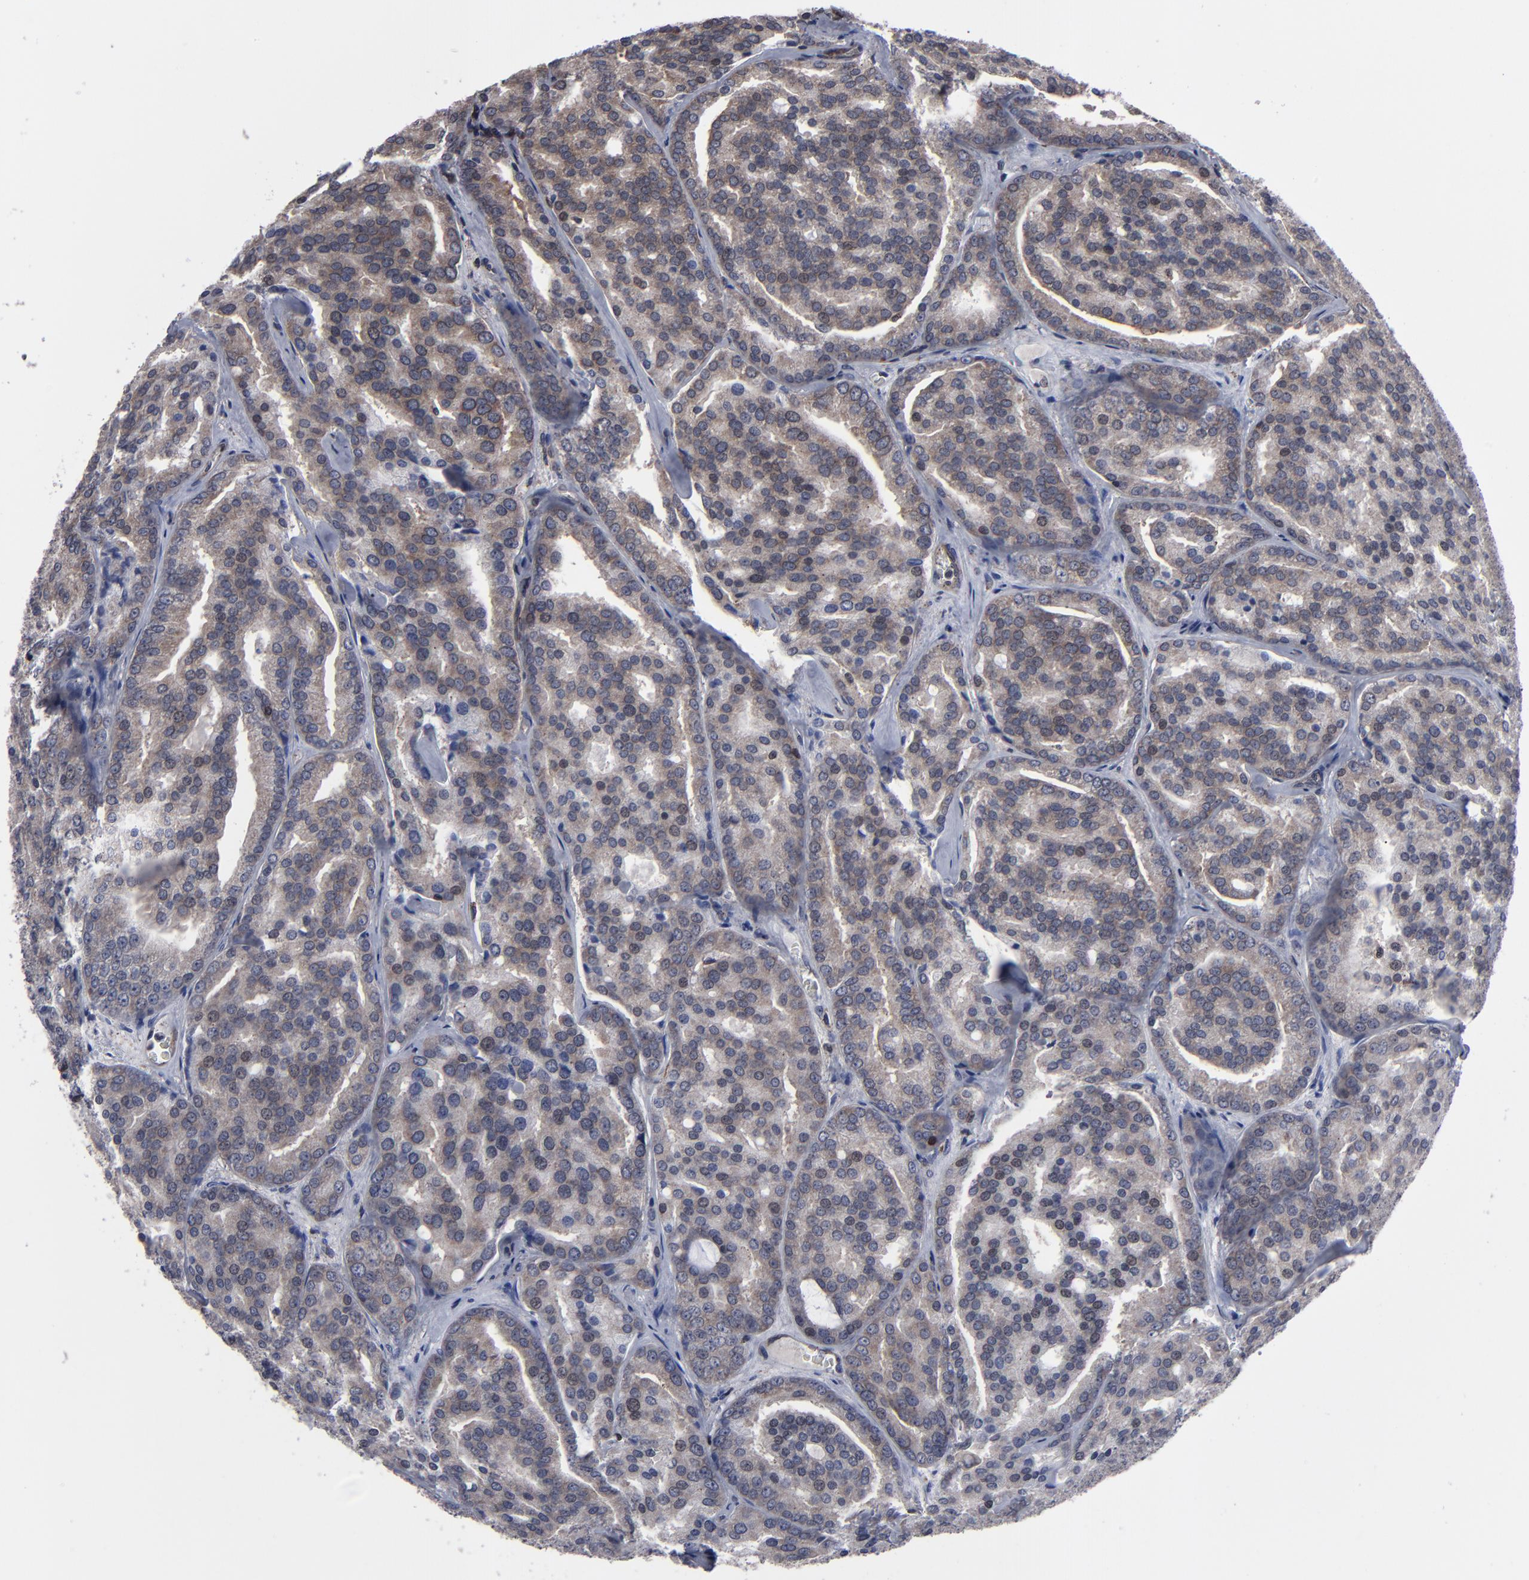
{"staining": {"intensity": "moderate", "quantity": ">75%", "location": "cytoplasmic/membranous,nuclear"}, "tissue": "prostate cancer", "cell_type": "Tumor cells", "image_type": "cancer", "snomed": [{"axis": "morphology", "description": "Adenocarcinoma, High grade"}, {"axis": "topography", "description": "Prostate"}], "caption": "This photomicrograph exhibits IHC staining of human prostate cancer, with medium moderate cytoplasmic/membranous and nuclear expression in approximately >75% of tumor cells.", "gene": "KIAA2026", "patient": {"sex": "male", "age": 64}}